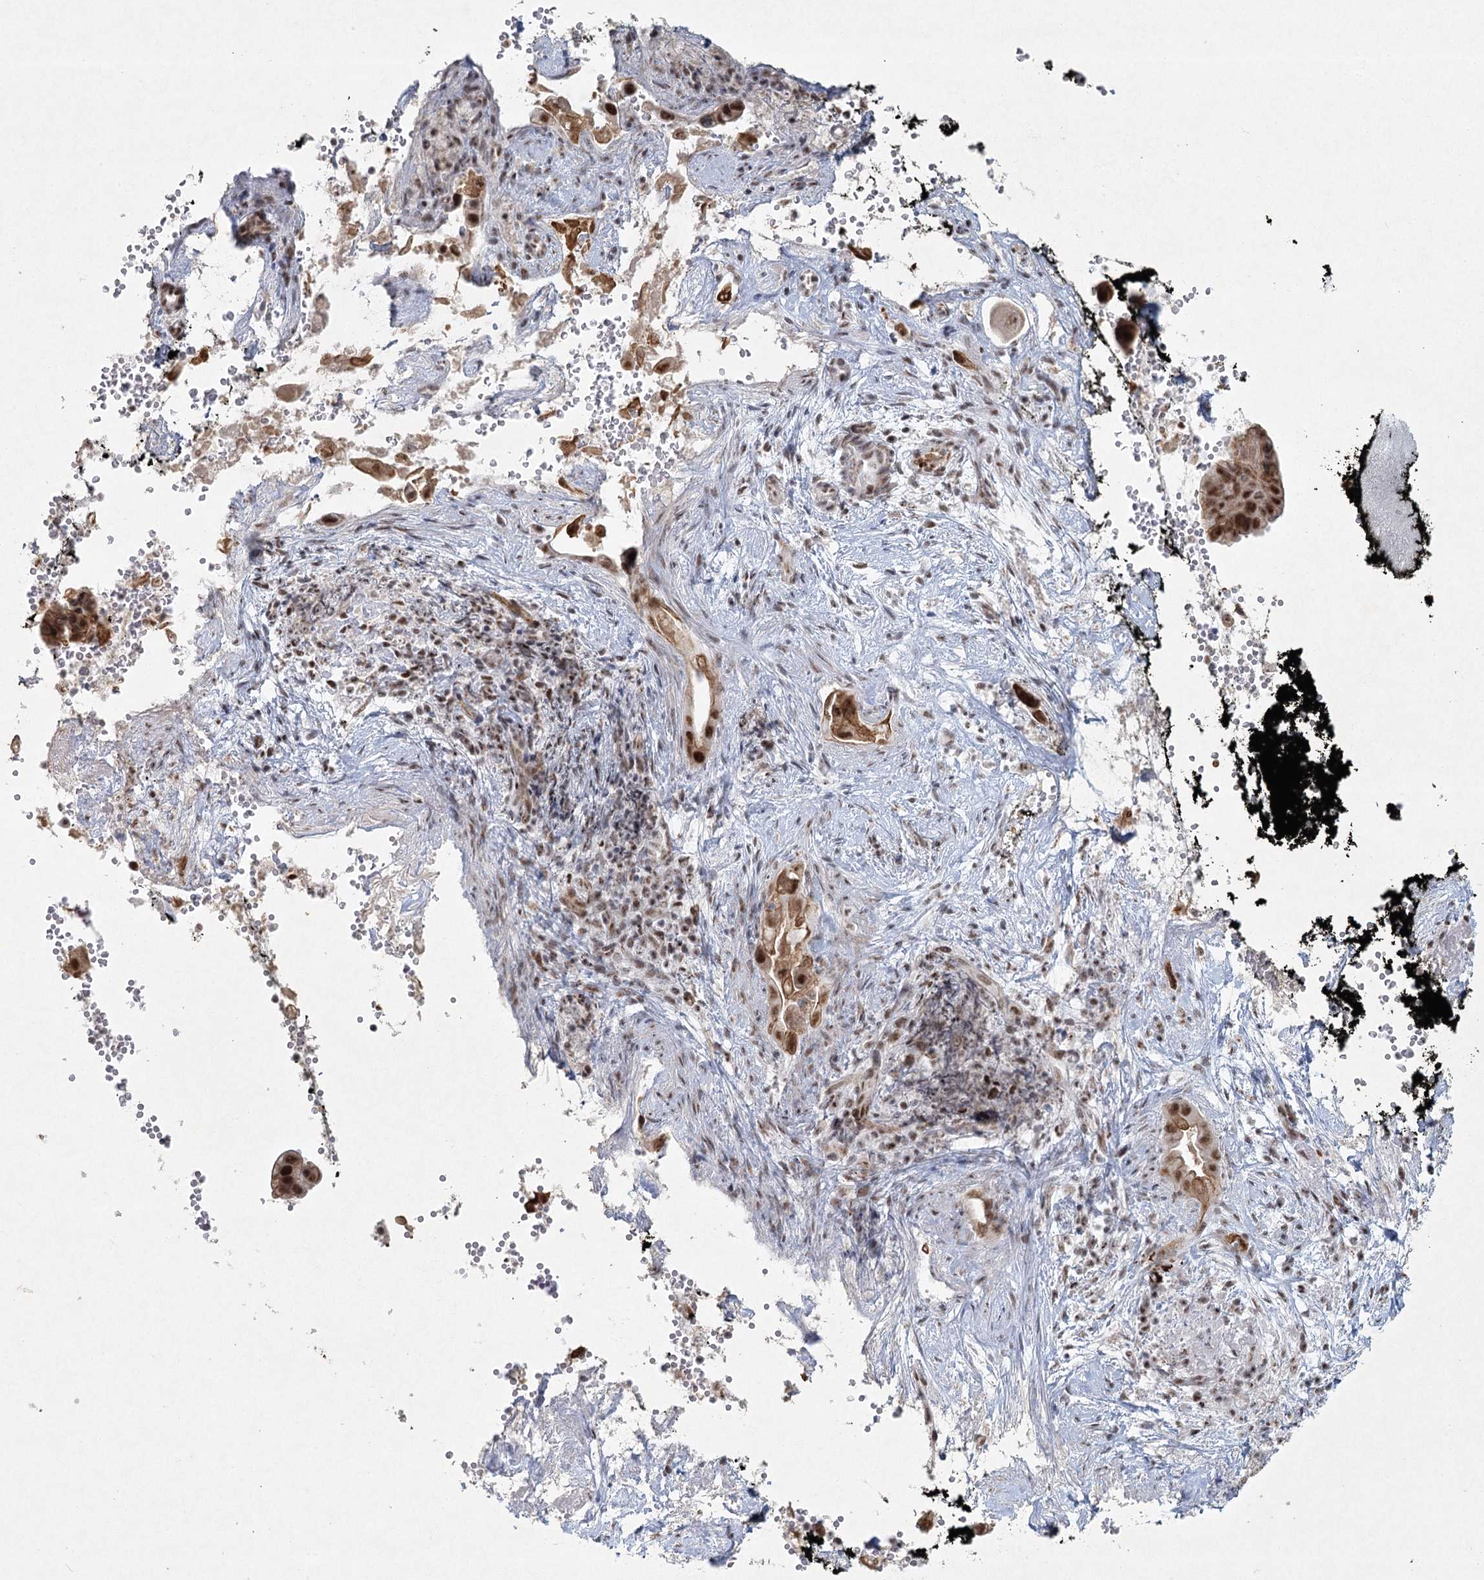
{"staining": {"intensity": "moderate", "quantity": ">75%", "location": "cytoplasmic/membranous,nuclear"}, "tissue": "pancreatic cancer", "cell_type": "Tumor cells", "image_type": "cancer", "snomed": [{"axis": "morphology", "description": "Inflammation, NOS"}, {"axis": "morphology", "description": "Adenocarcinoma, NOS"}, {"axis": "topography", "description": "Pancreas"}], "caption": "An immunohistochemistry (IHC) histopathology image of neoplastic tissue is shown. Protein staining in brown highlights moderate cytoplasmic/membranous and nuclear positivity in pancreatic cancer within tumor cells.", "gene": "U2SURP", "patient": {"sex": "female", "age": 56}}